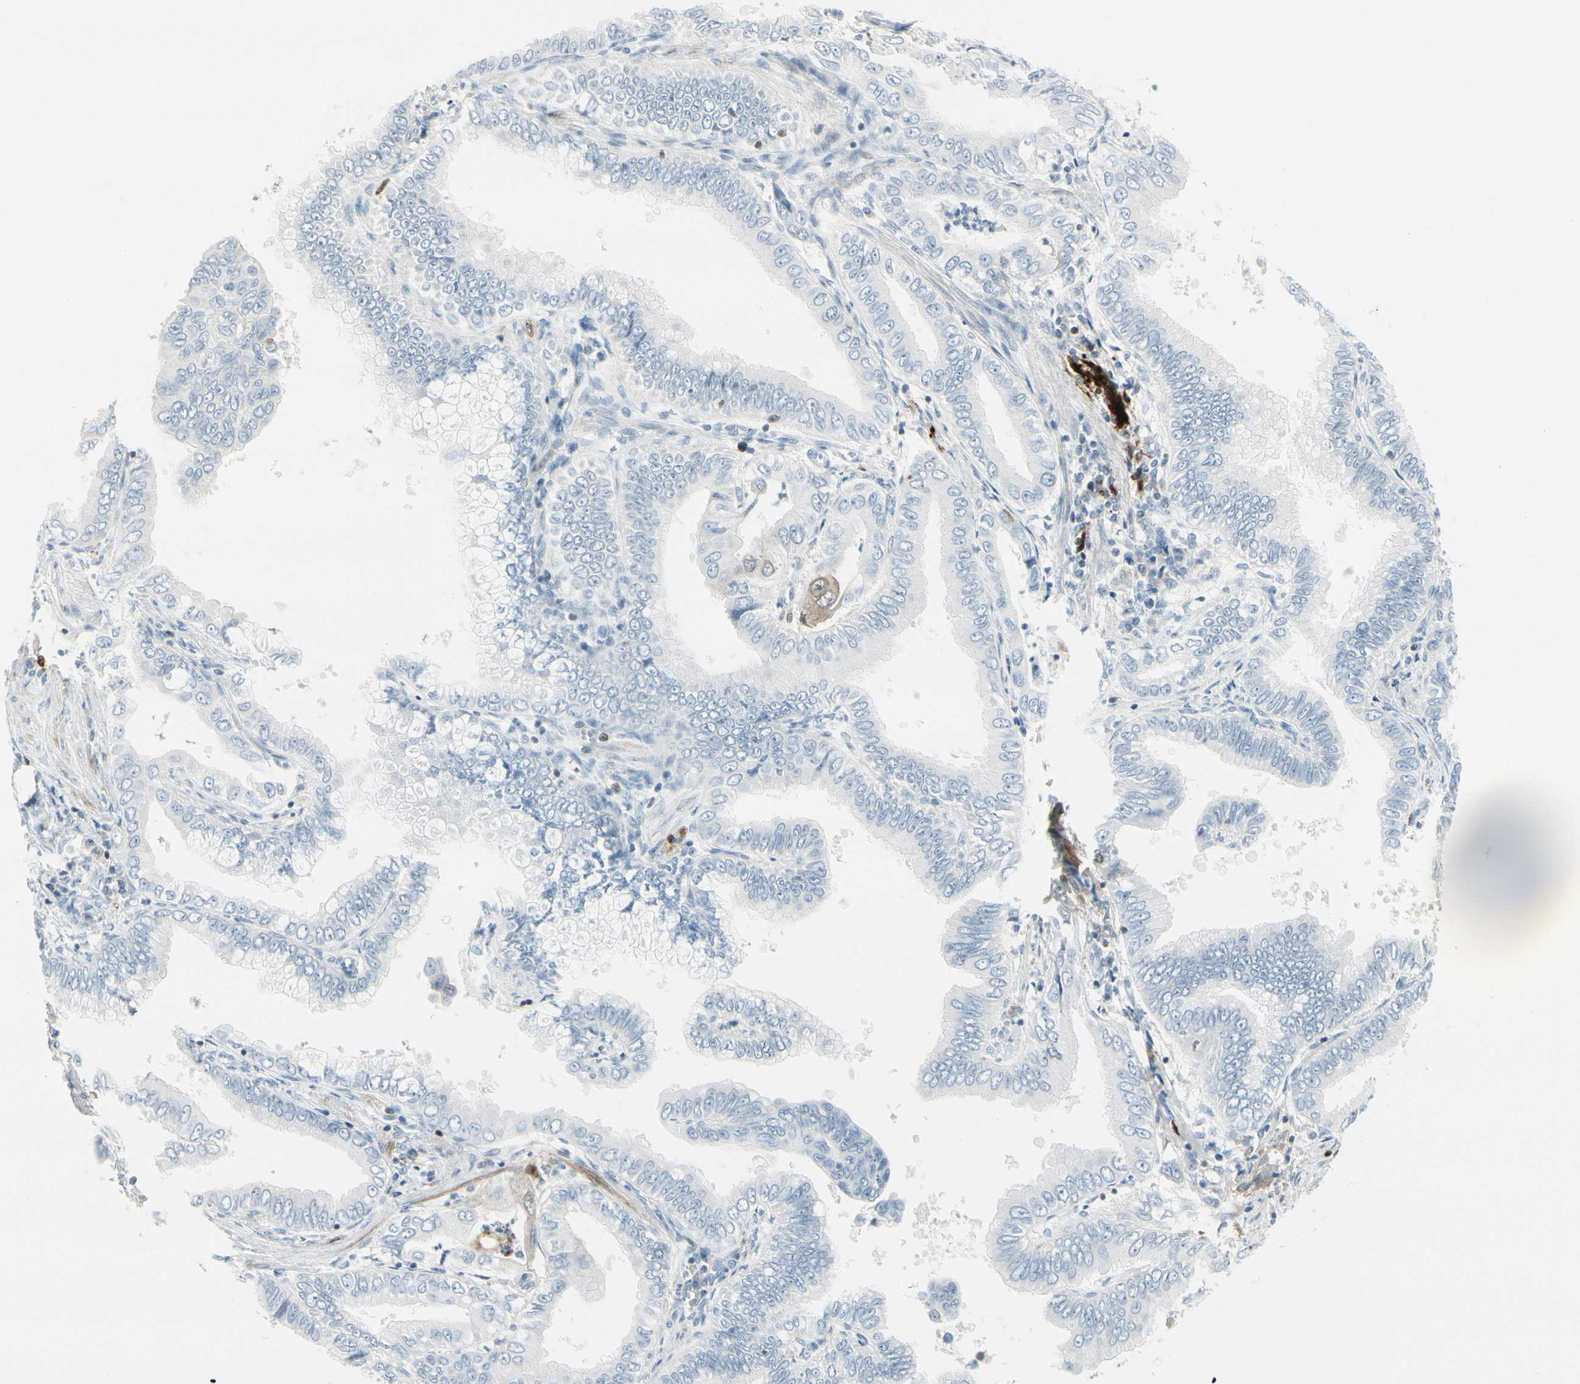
{"staining": {"intensity": "negative", "quantity": "none", "location": "none"}, "tissue": "pancreatic cancer", "cell_type": "Tumor cells", "image_type": "cancer", "snomed": [{"axis": "morphology", "description": "Normal tissue, NOS"}, {"axis": "topography", "description": "Lymph node"}], "caption": "High power microscopy micrograph of an IHC image of pancreatic cancer, revealing no significant positivity in tumor cells. (DAB immunohistochemistry visualized using brightfield microscopy, high magnification).", "gene": "TRAF1", "patient": {"sex": "male", "age": 50}}